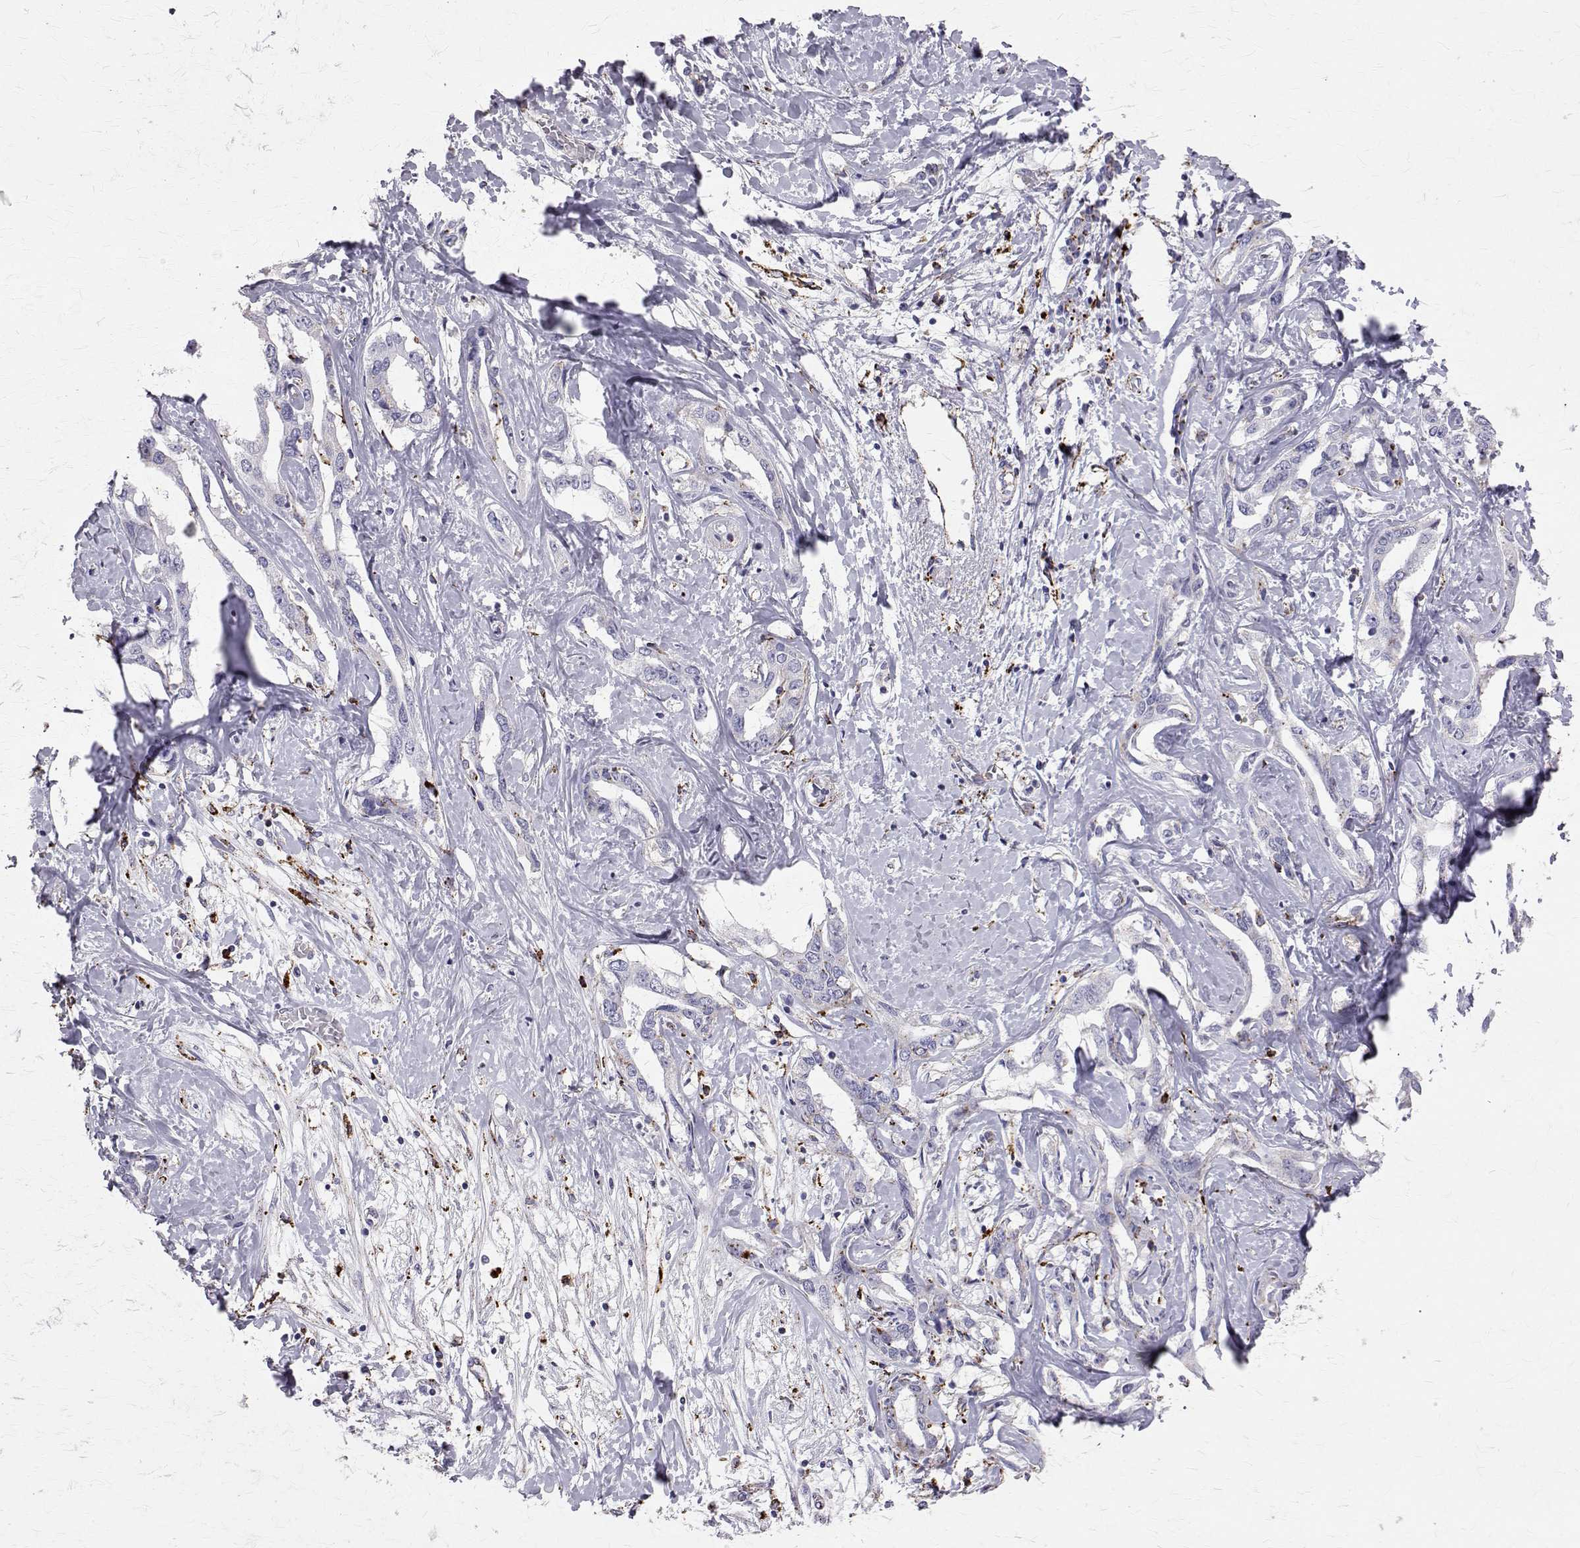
{"staining": {"intensity": "negative", "quantity": "none", "location": "none"}, "tissue": "liver cancer", "cell_type": "Tumor cells", "image_type": "cancer", "snomed": [{"axis": "morphology", "description": "Cholangiocarcinoma"}, {"axis": "topography", "description": "Liver"}], "caption": "Tumor cells are negative for protein expression in human liver cholangiocarcinoma.", "gene": "TPP1", "patient": {"sex": "male", "age": 59}}